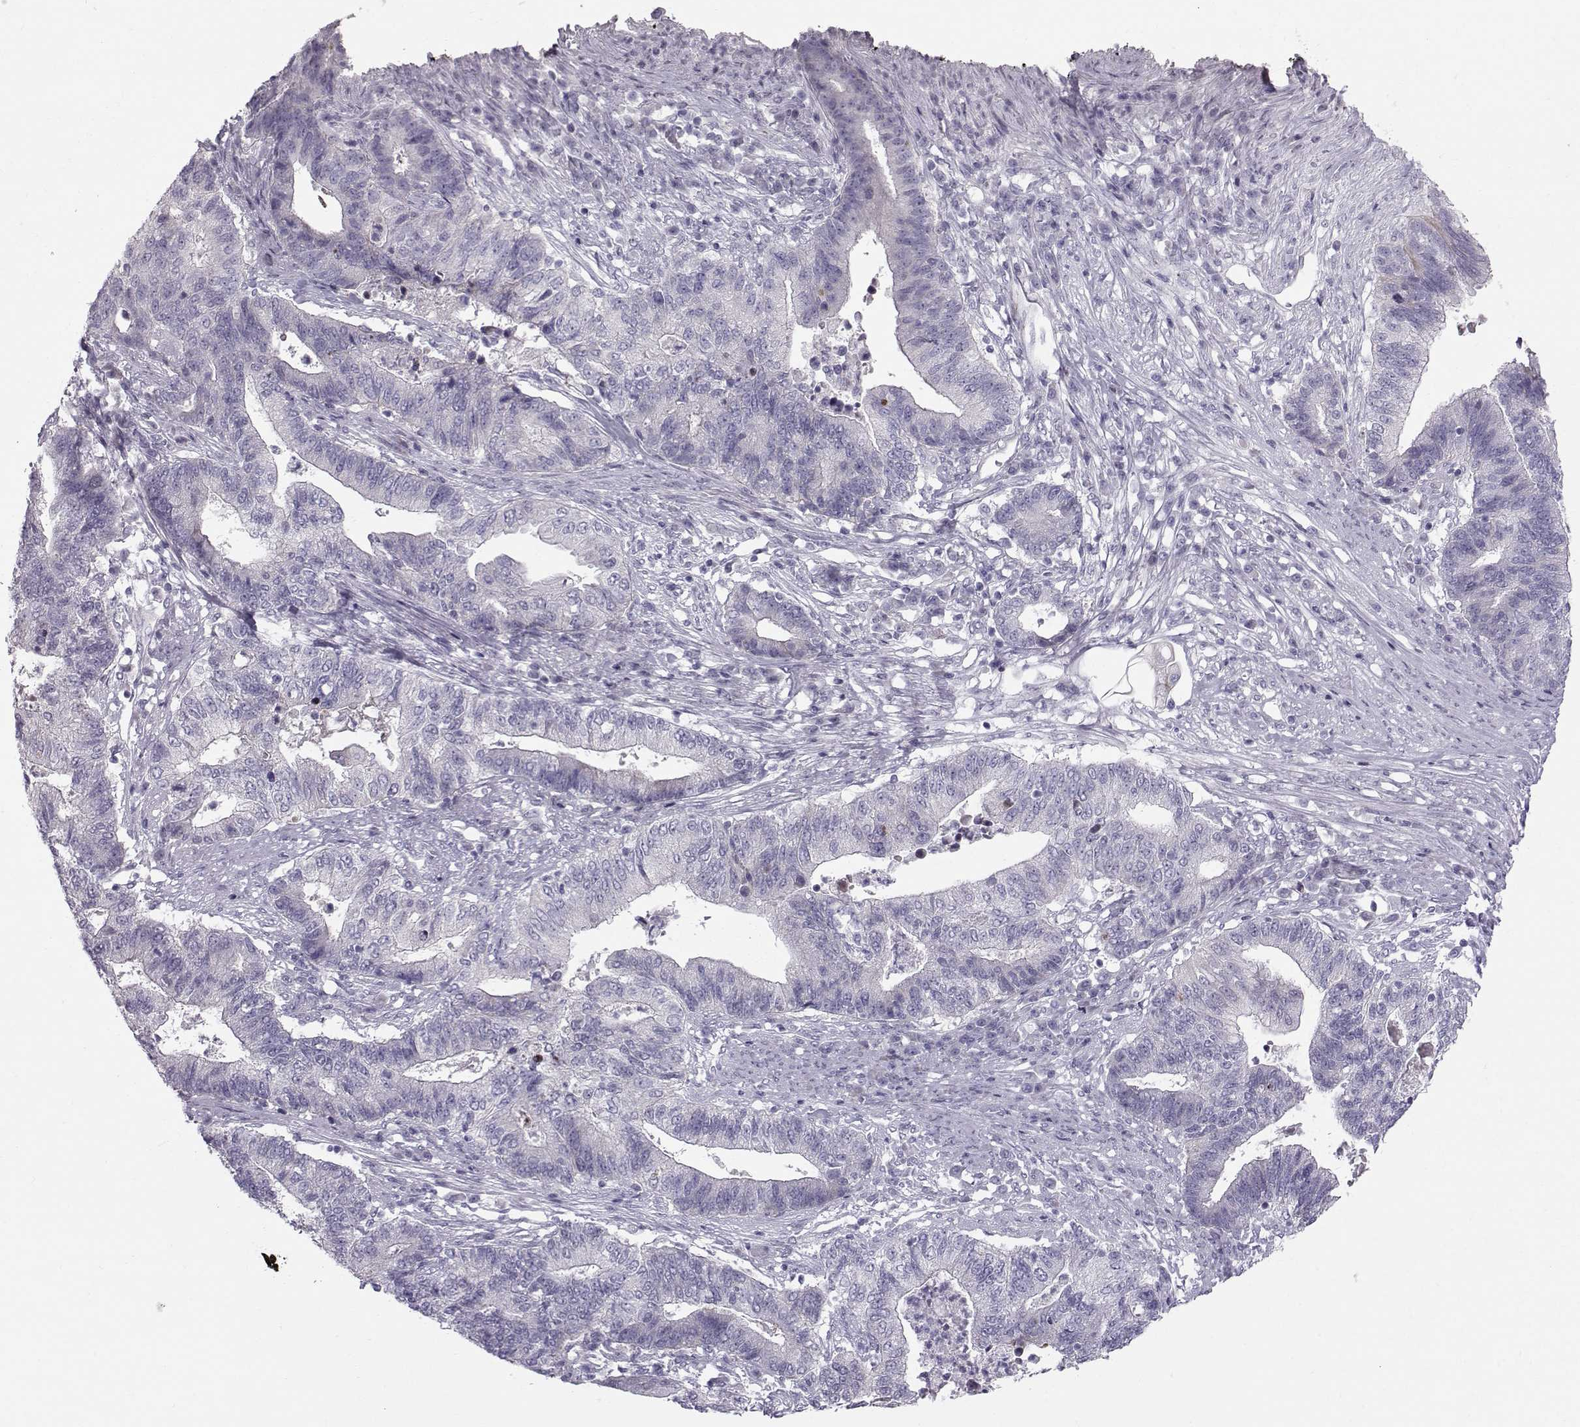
{"staining": {"intensity": "negative", "quantity": "none", "location": "none"}, "tissue": "endometrial cancer", "cell_type": "Tumor cells", "image_type": "cancer", "snomed": [{"axis": "morphology", "description": "Adenocarcinoma, NOS"}, {"axis": "topography", "description": "Uterus"}, {"axis": "topography", "description": "Endometrium"}], "caption": "Human endometrial adenocarcinoma stained for a protein using immunohistochemistry demonstrates no expression in tumor cells.", "gene": "DMRT3", "patient": {"sex": "female", "age": 54}}